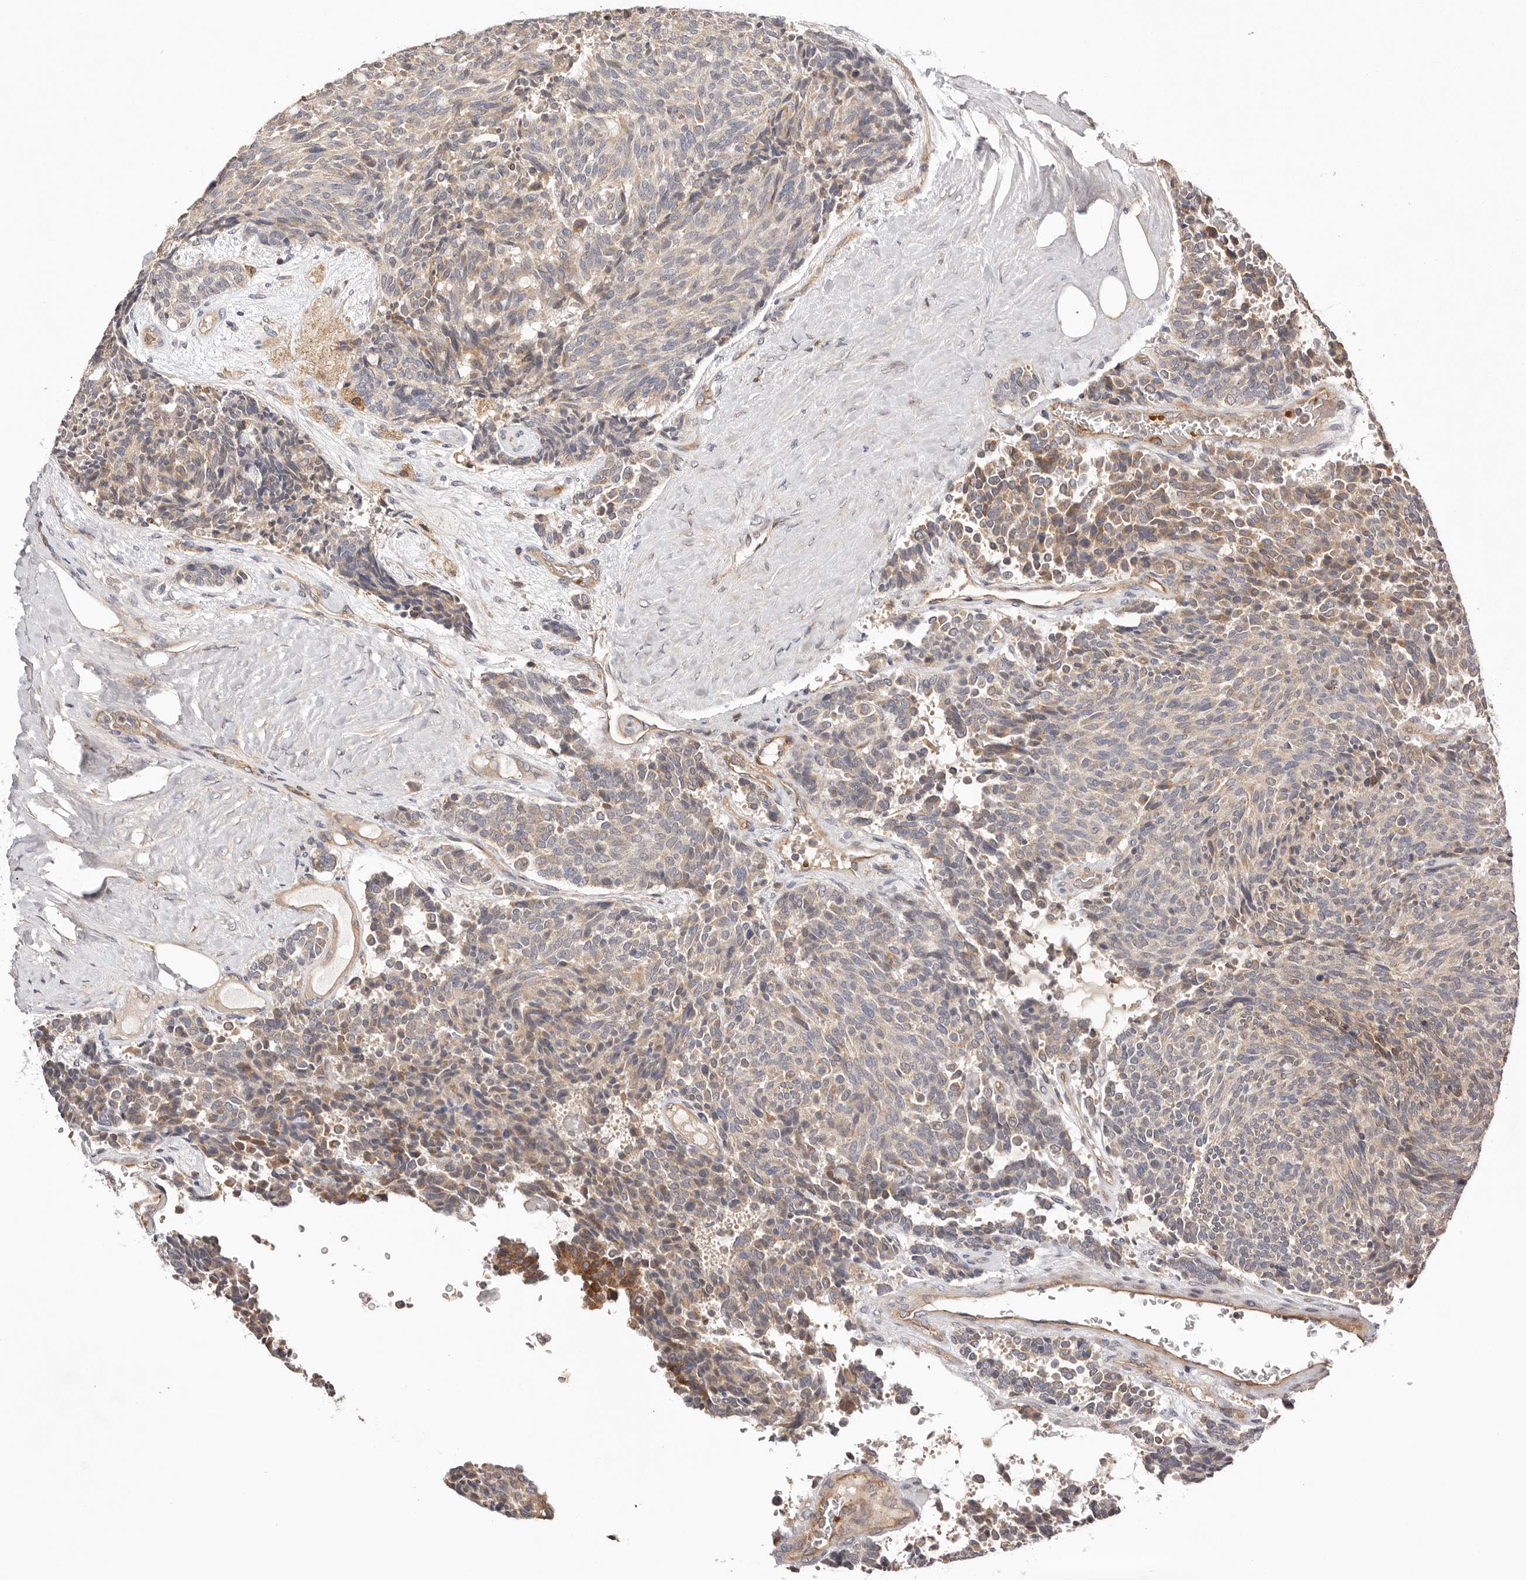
{"staining": {"intensity": "weak", "quantity": "25%-75%", "location": "cytoplasmic/membranous"}, "tissue": "carcinoid", "cell_type": "Tumor cells", "image_type": "cancer", "snomed": [{"axis": "morphology", "description": "Carcinoid, malignant, NOS"}, {"axis": "topography", "description": "Pancreas"}], "caption": "Carcinoid tissue displays weak cytoplasmic/membranous positivity in about 25%-75% of tumor cells", "gene": "UBR2", "patient": {"sex": "female", "age": 54}}